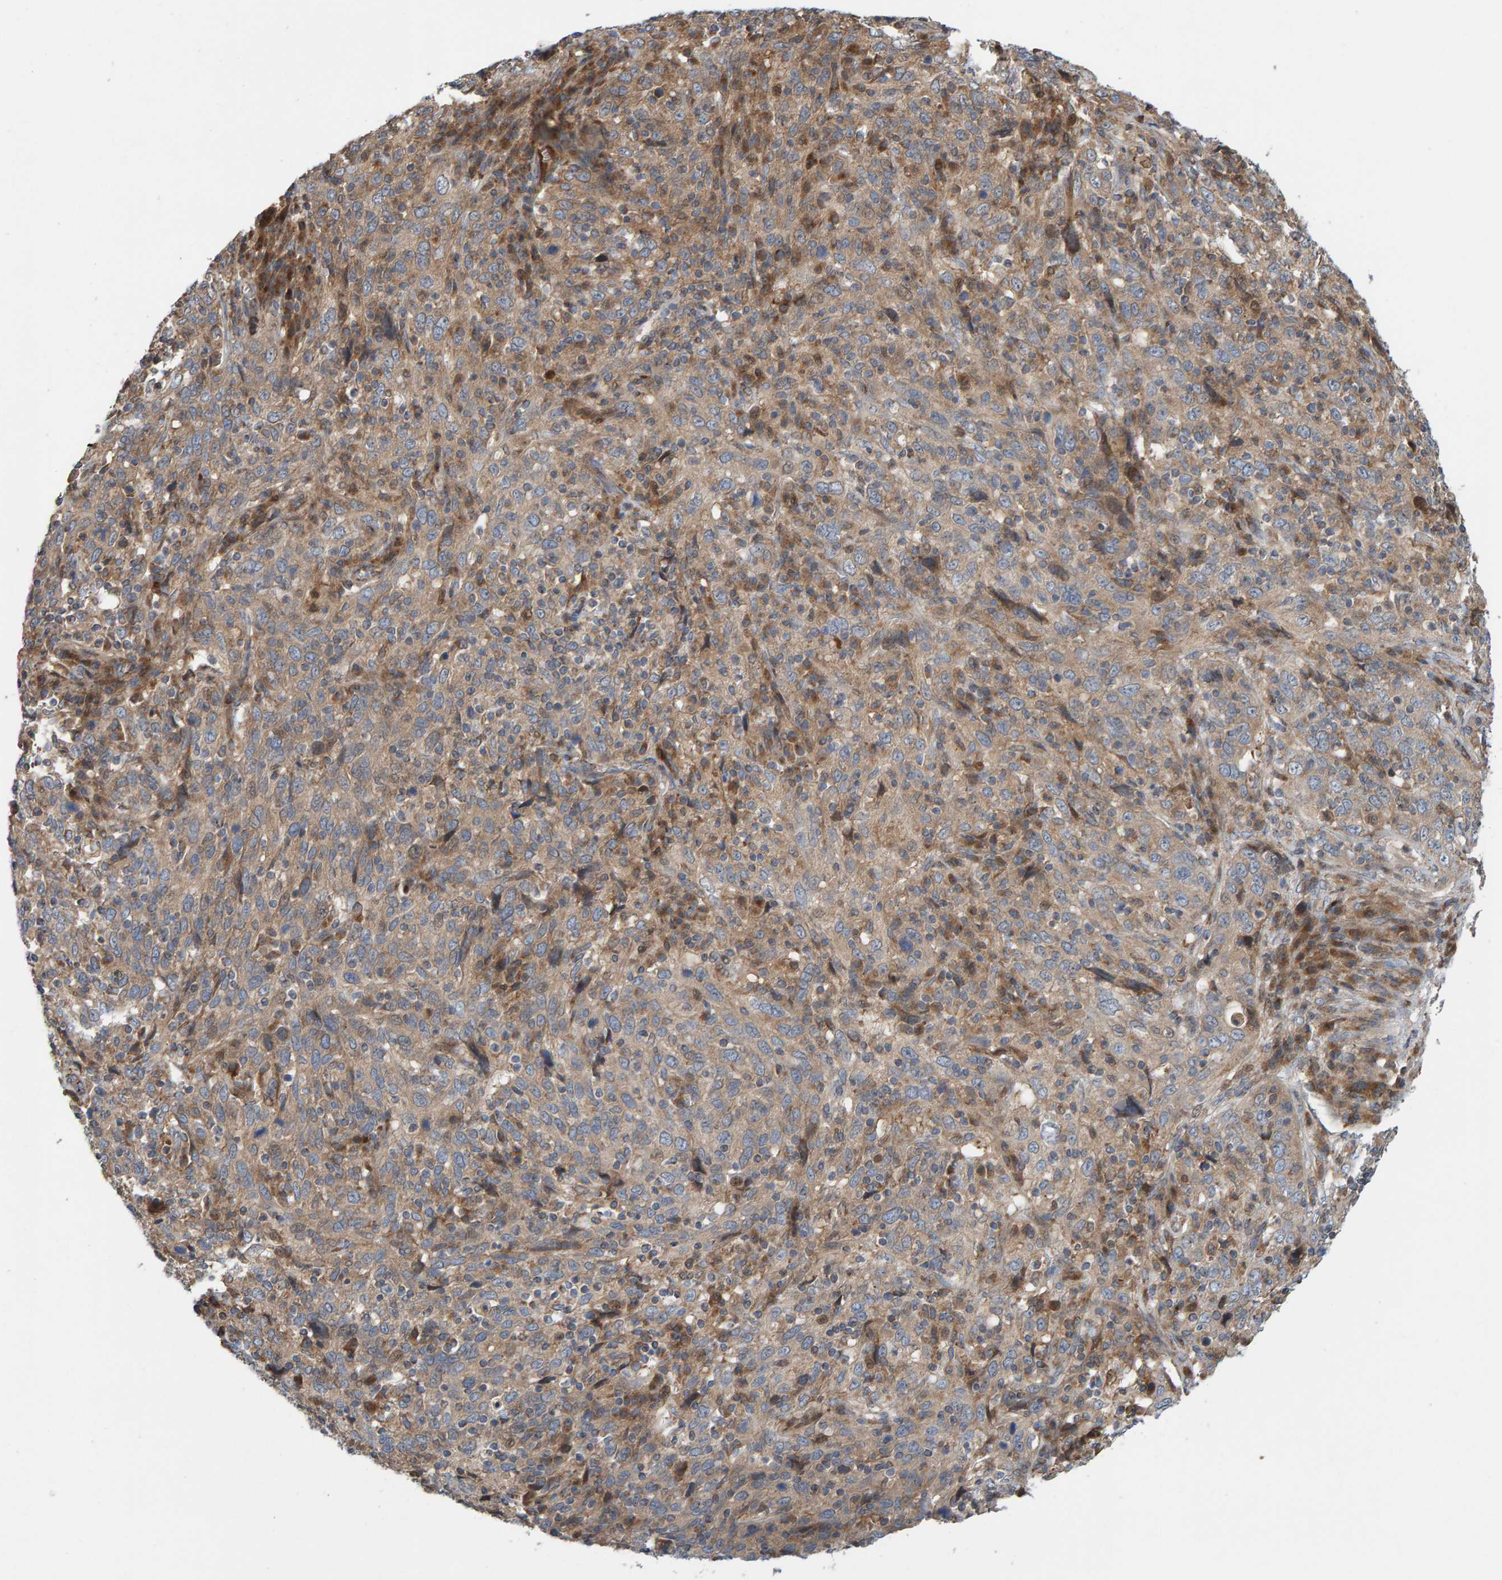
{"staining": {"intensity": "weak", "quantity": ">75%", "location": "cytoplasmic/membranous"}, "tissue": "cervical cancer", "cell_type": "Tumor cells", "image_type": "cancer", "snomed": [{"axis": "morphology", "description": "Squamous cell carcinoma, NOS"}, {"axis": "topography", "description": "Cervix"}], "caption": "The photomicrograph displays immunohistochemical staining of squamous cell carcinoma (cervical). There is weak cytoplasmic/membranous staining is present in about >75% of tumor cells. (DAB IHC with brightfield microscopy, high magnification).", "gene": "KIAA0753", "patient": {"sex": "female", "age": 46}}